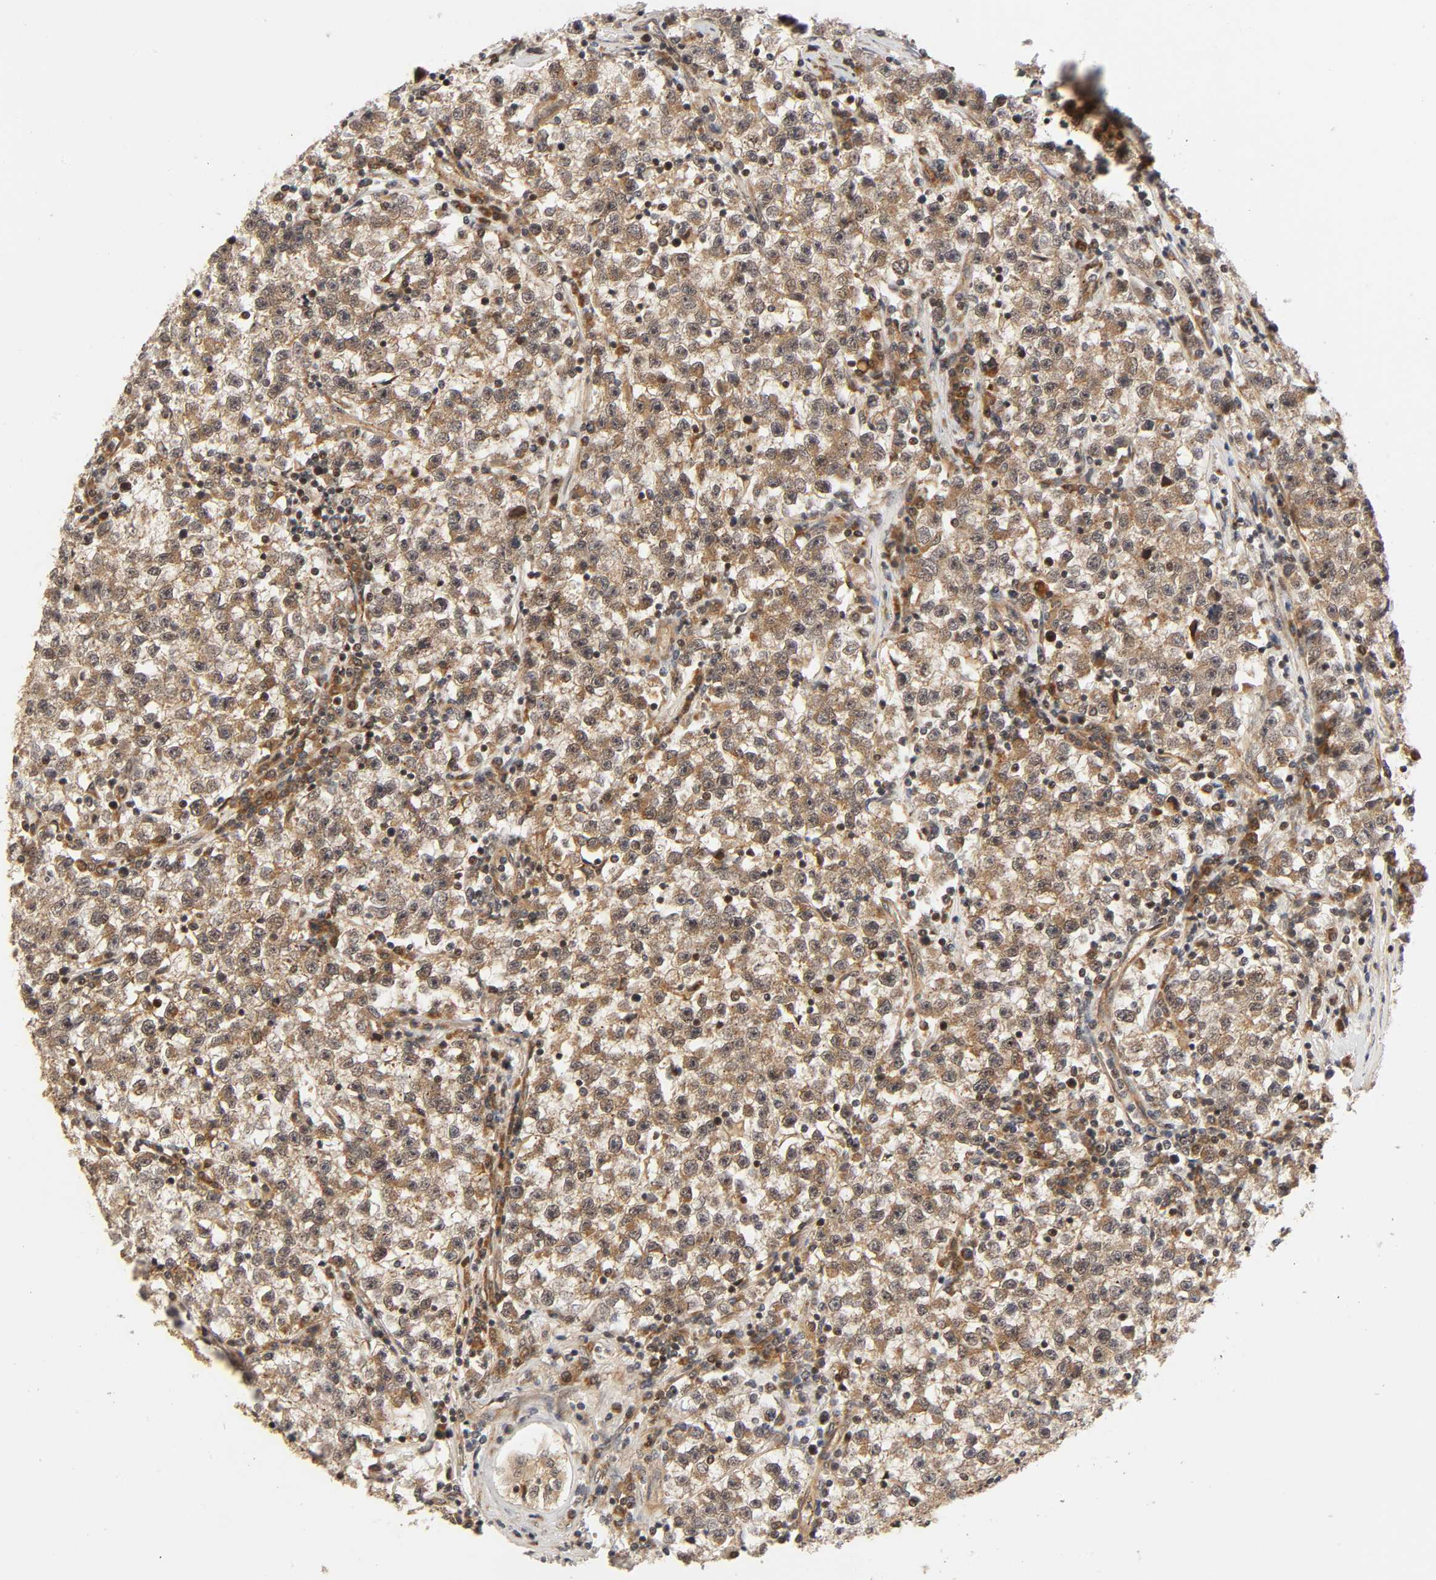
{"staining": {"intensity": "moderate", "quantity": ">75%", "location": "cytoplasmic/membranous,nuclear"}, "tissue": "testis cancer", "cell_type": "Tumor cells", "image_type": "cancer", "snomed": [{"axis": "morphology", "description": "Seminoma, NOS"}, {"axis": "topography", "description": "Testis"}], "caption": "Testis seminoma stained for a protein demonstrates moderate cytoplasmic/membranous and nuclear positivity in tumor cells. (Brightfield microscopy of DAB IHC at high magnification).", "gene": "IQCJ-SCHIP1", "patient": {"sex": "male", "age": 22}}